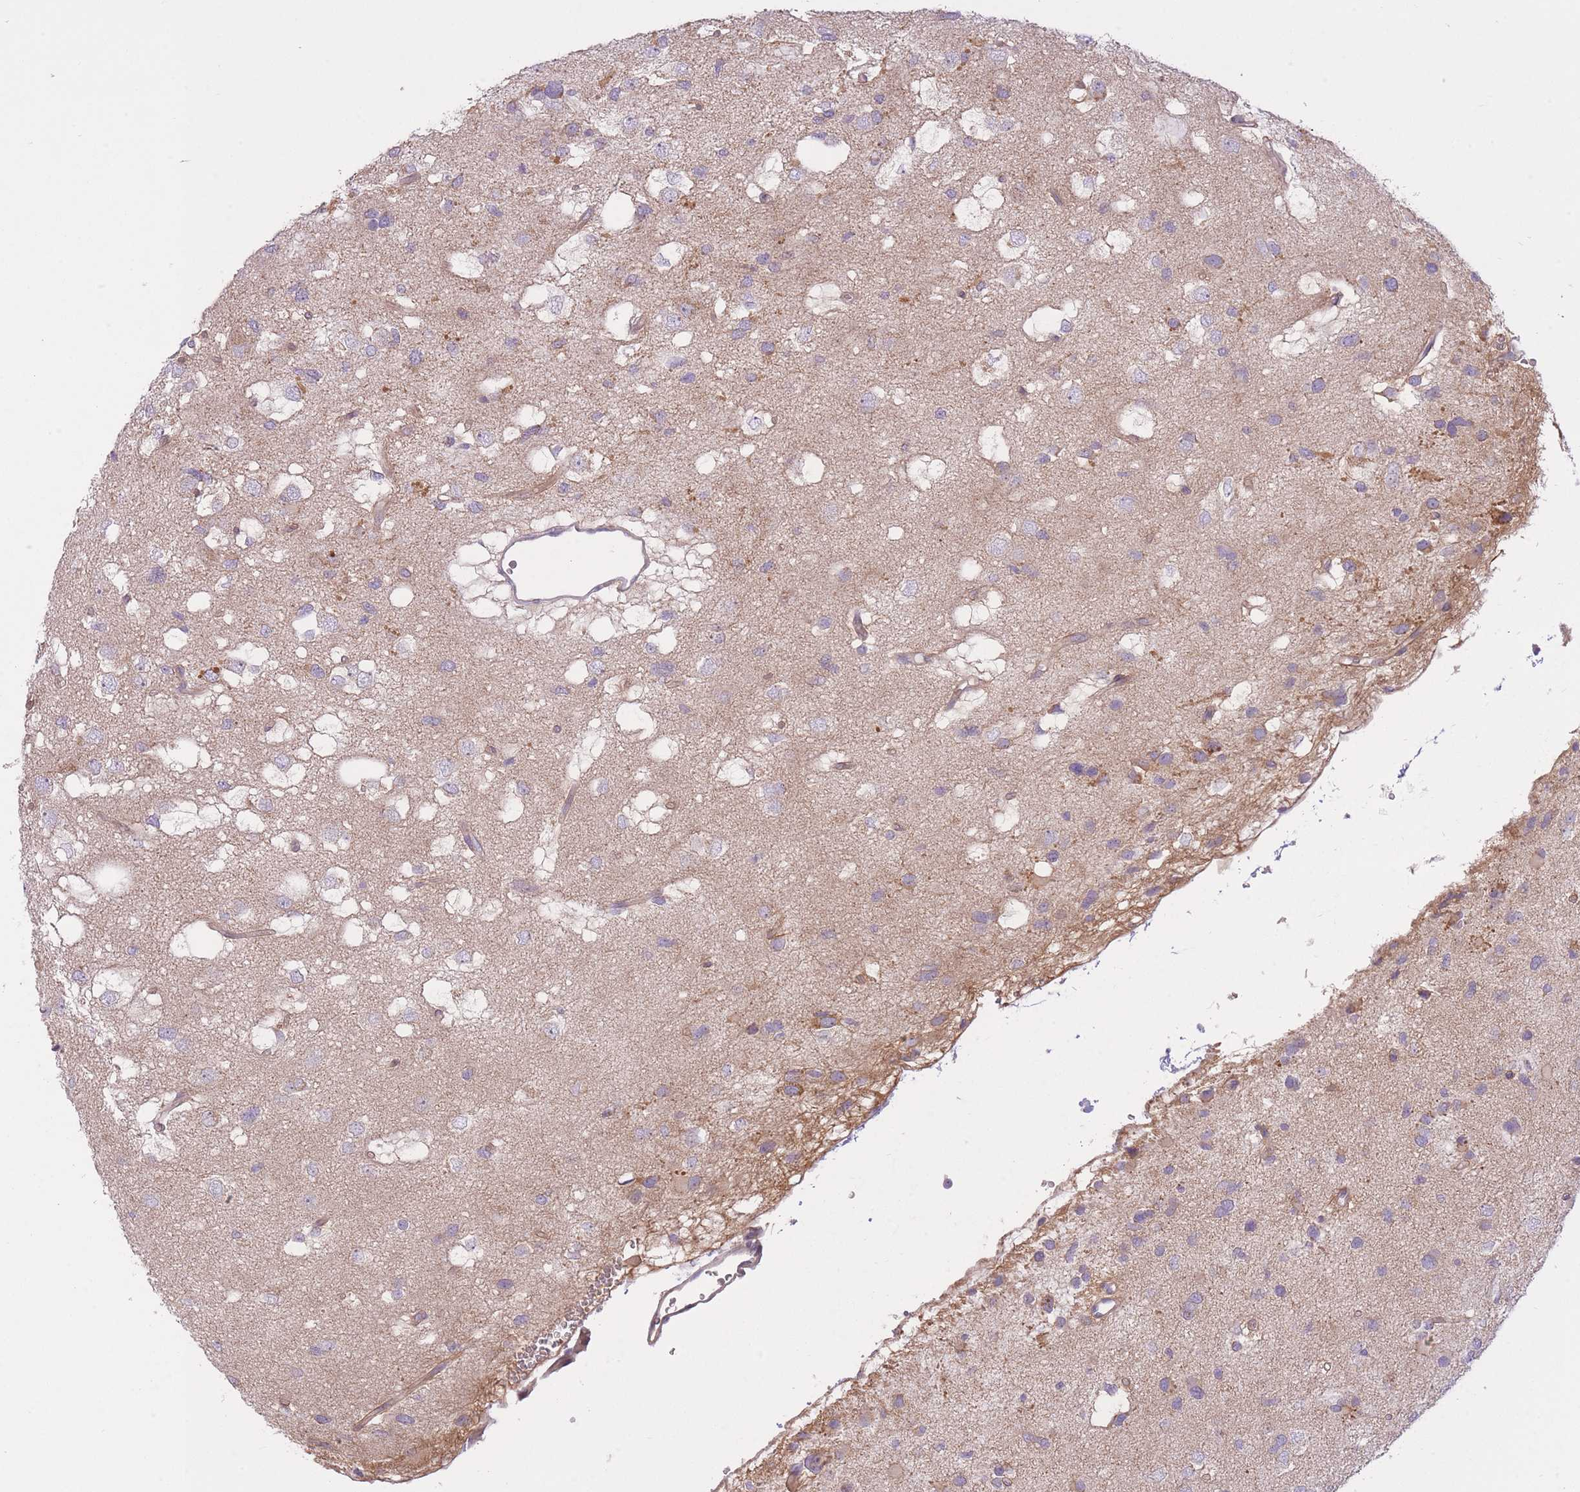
{"staining": {"intensity": "weak", "quantity": "<25%", "location": "cytoplasmic/membranous"}, "tissue": "glioma", "cell_type": "Tumor cells", "image_type": "cancer", "snomed": [{"axis": "morphology", "description": "Glioma, malignant, High grade"}, {"axis": "topography", "description": "Brain"}], "caption": "Histopathology image shows no significant protein expression in tumor cells of malignant glioma (high-grade).", "gene": "REV1", "patient": {"sex": "male", "age": 53}}